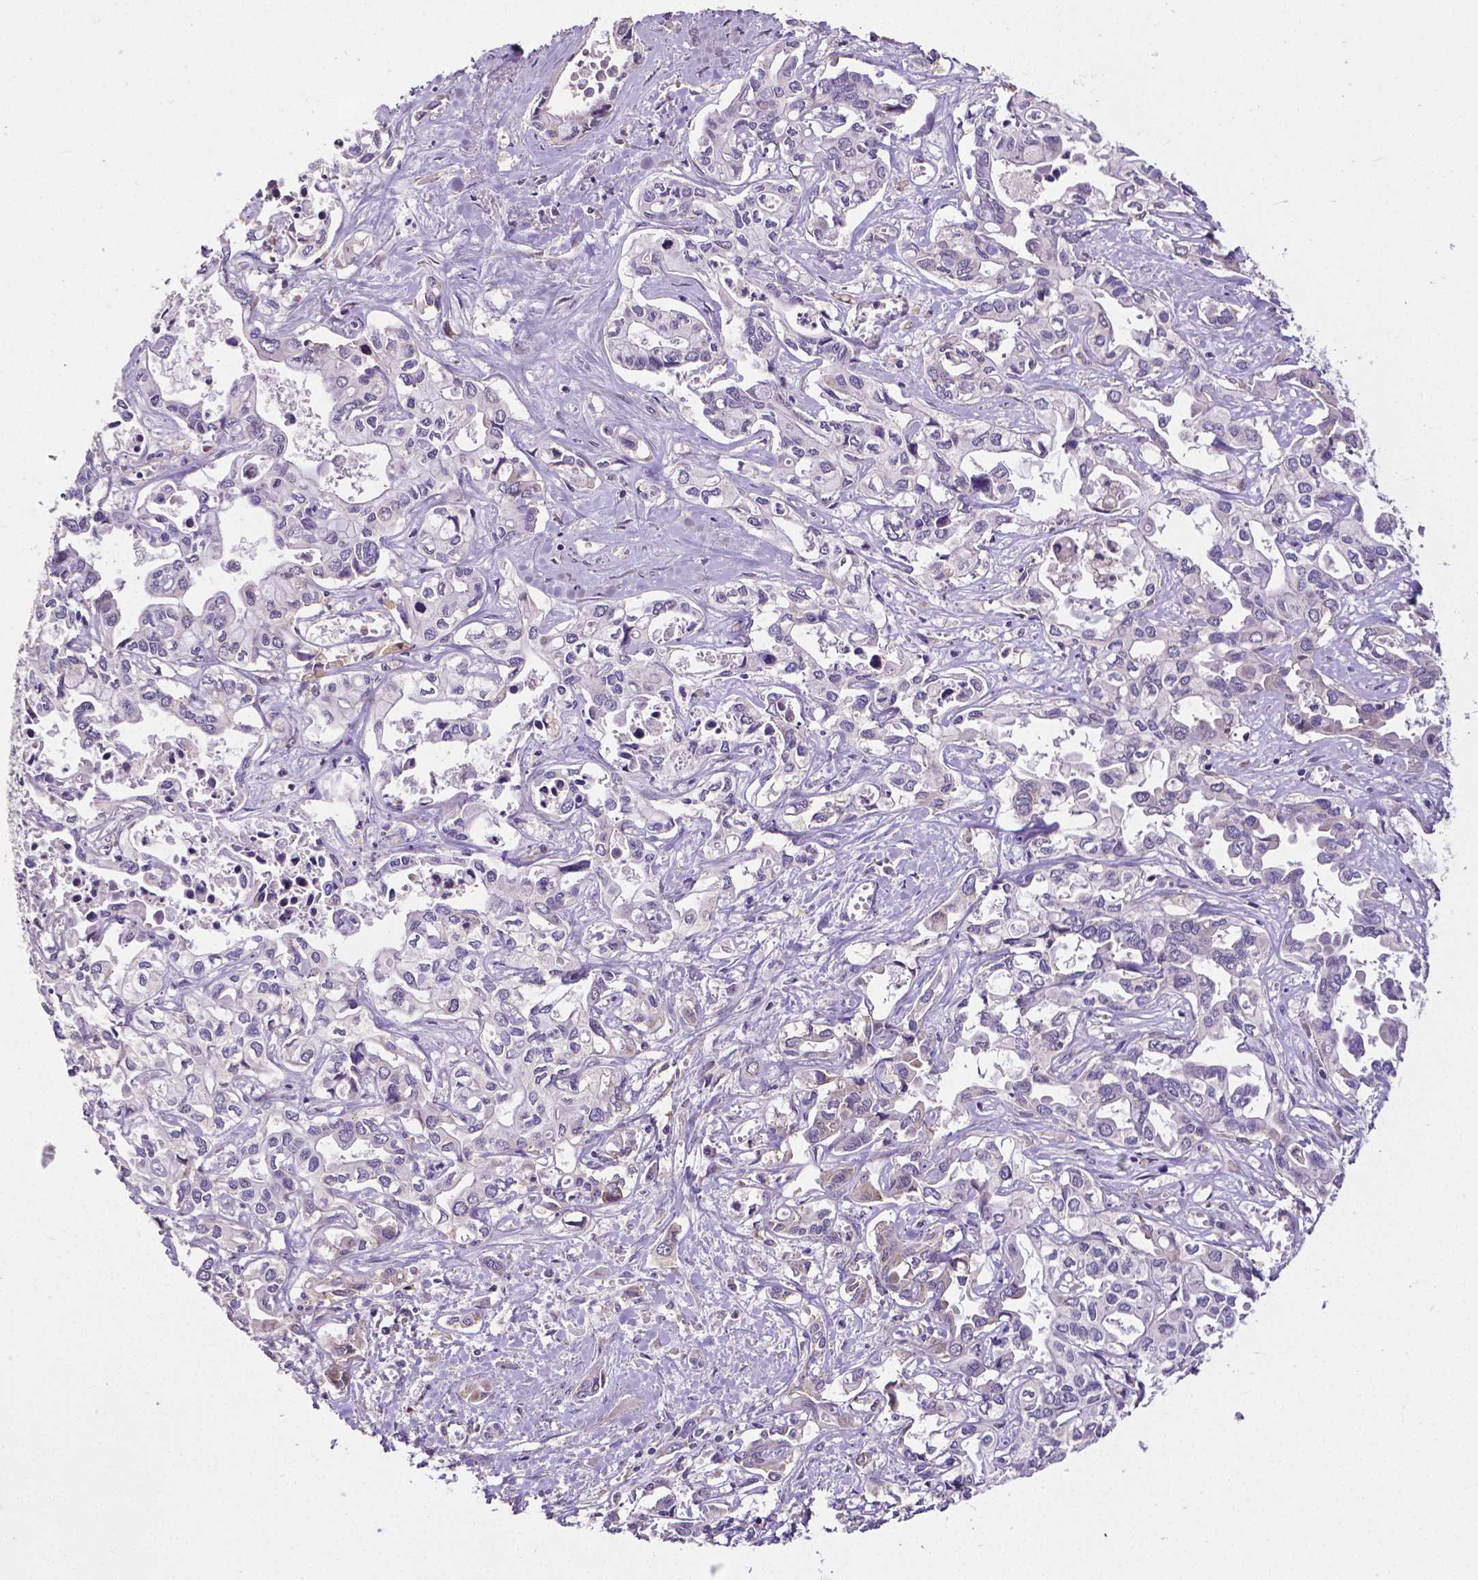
{"staining": {"intensity": "negative", "quantity": "none", "location": "none"}, "tissue": "liver cancer", "cell_type": "Tumor cells", "image_type": "cancer", "snomed": [{"axis": "morphology", "description": "Cholangiocarcinoma"}, {"axis": "topography", "description": "Liver"}], "caption": "Tumor cells are negative for protein expression in human liver cancer (cholangiocarcinoma). Brightfield microscopy of immunohistochemistry stained with DAB (3,3'-diaminobenzidine) (brown) and hematoxylin (blue), captured at high magnification.", "gene": "DICER1", "patient": {"sex": "female", "age": 64}}